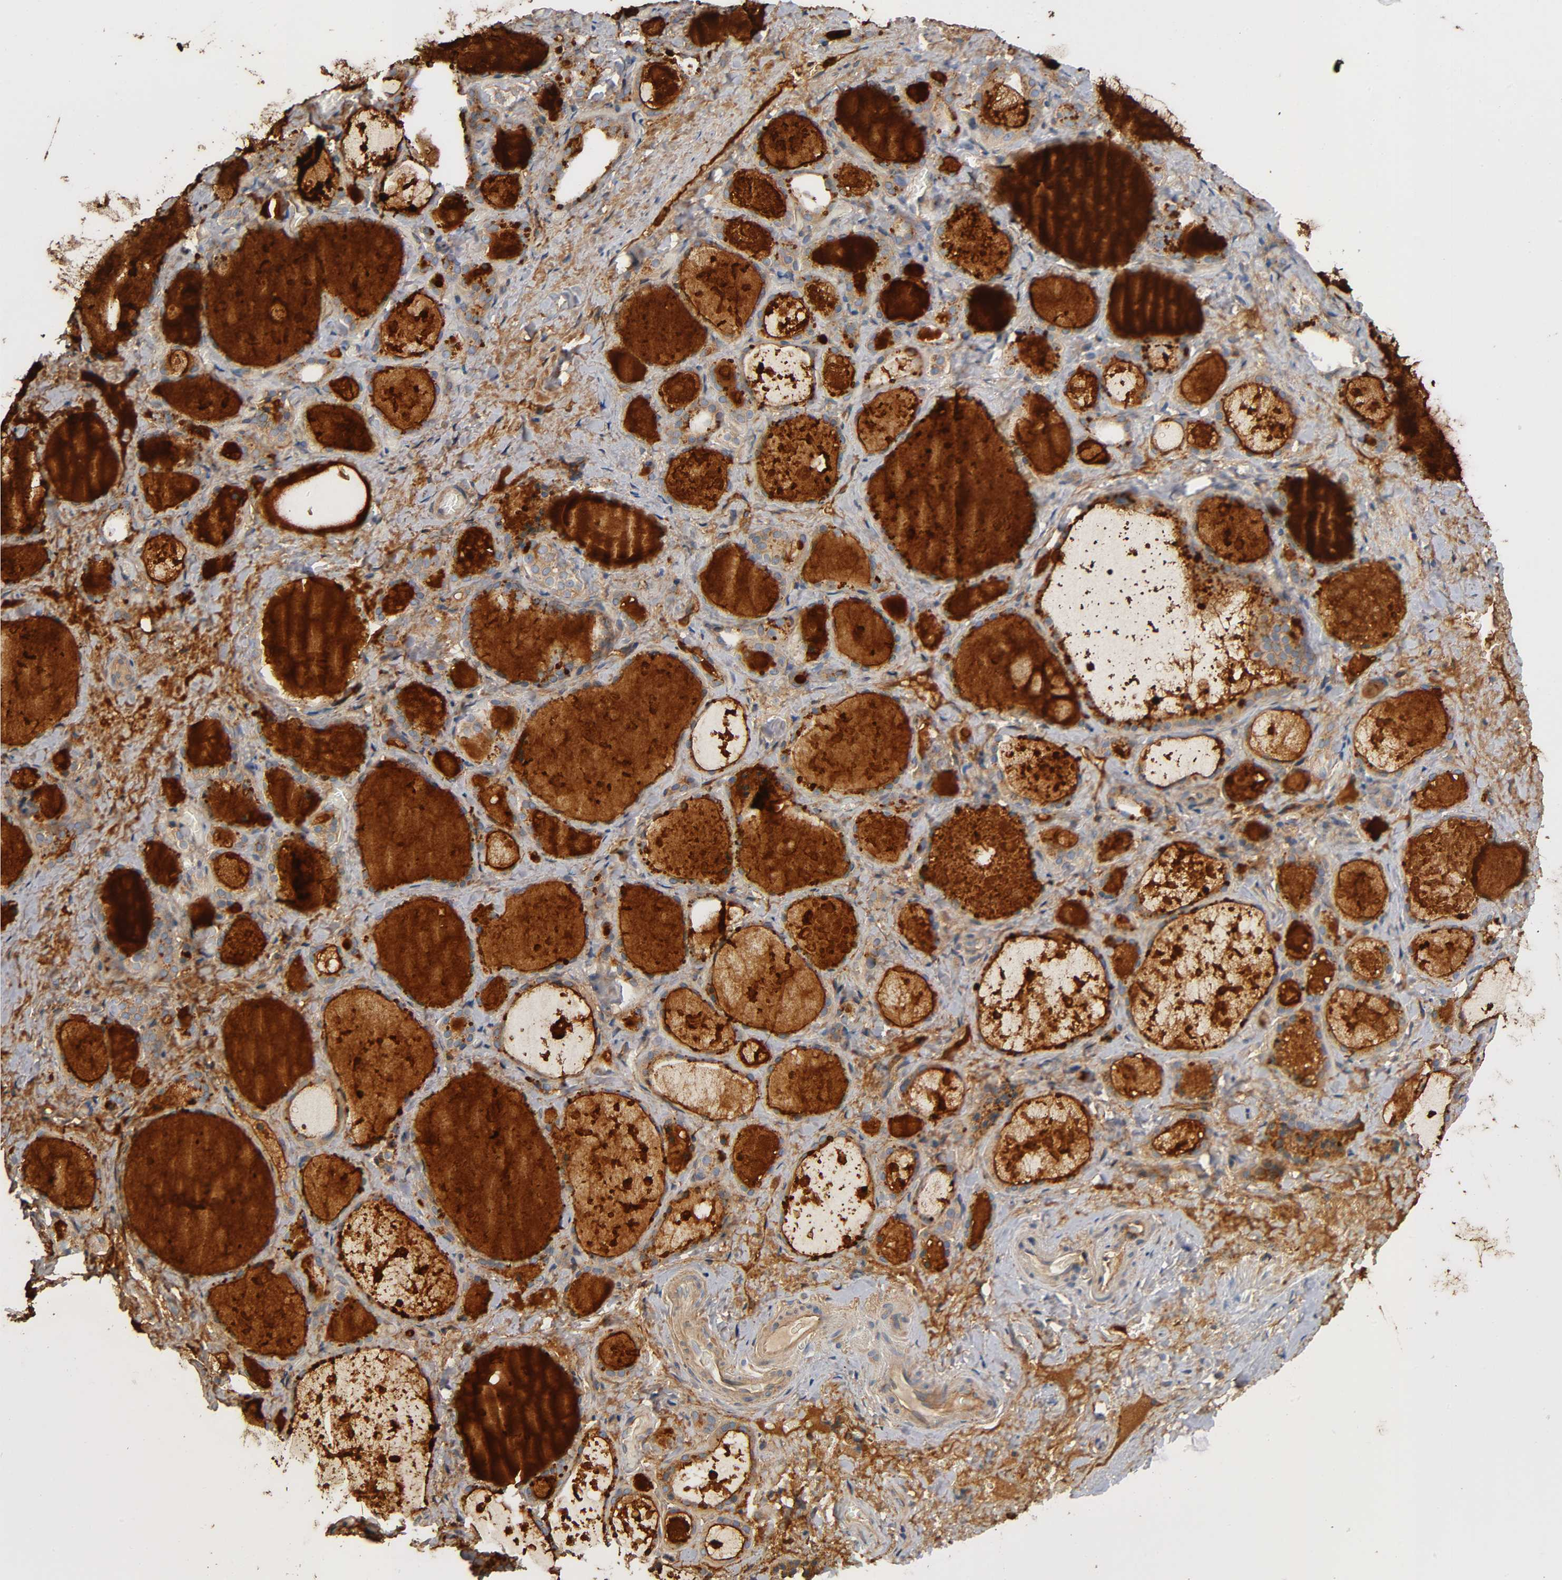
{"staining": {"intensity": "strong", "quantity": ">75%", "location": "cytoplasmic/membranous"}, "tissue": "thyroid gland", "cell_type": "Glandular cells", "image_type": "normal", "snomed": [{"axis": "morphology", "description": "Normal tissue, NOS"}, {"axis": "topography", "description": "Thyroid gland"}], "caption": "High-power microscopy captured an immunohistochemistry histopathology image of unremarkable thyroid gland, revealing strong cytoplasmic/membranous expression in about >75% of glandular cells.", "gene": "MARS1", "patient": {"sex": "female", "age": 75}}